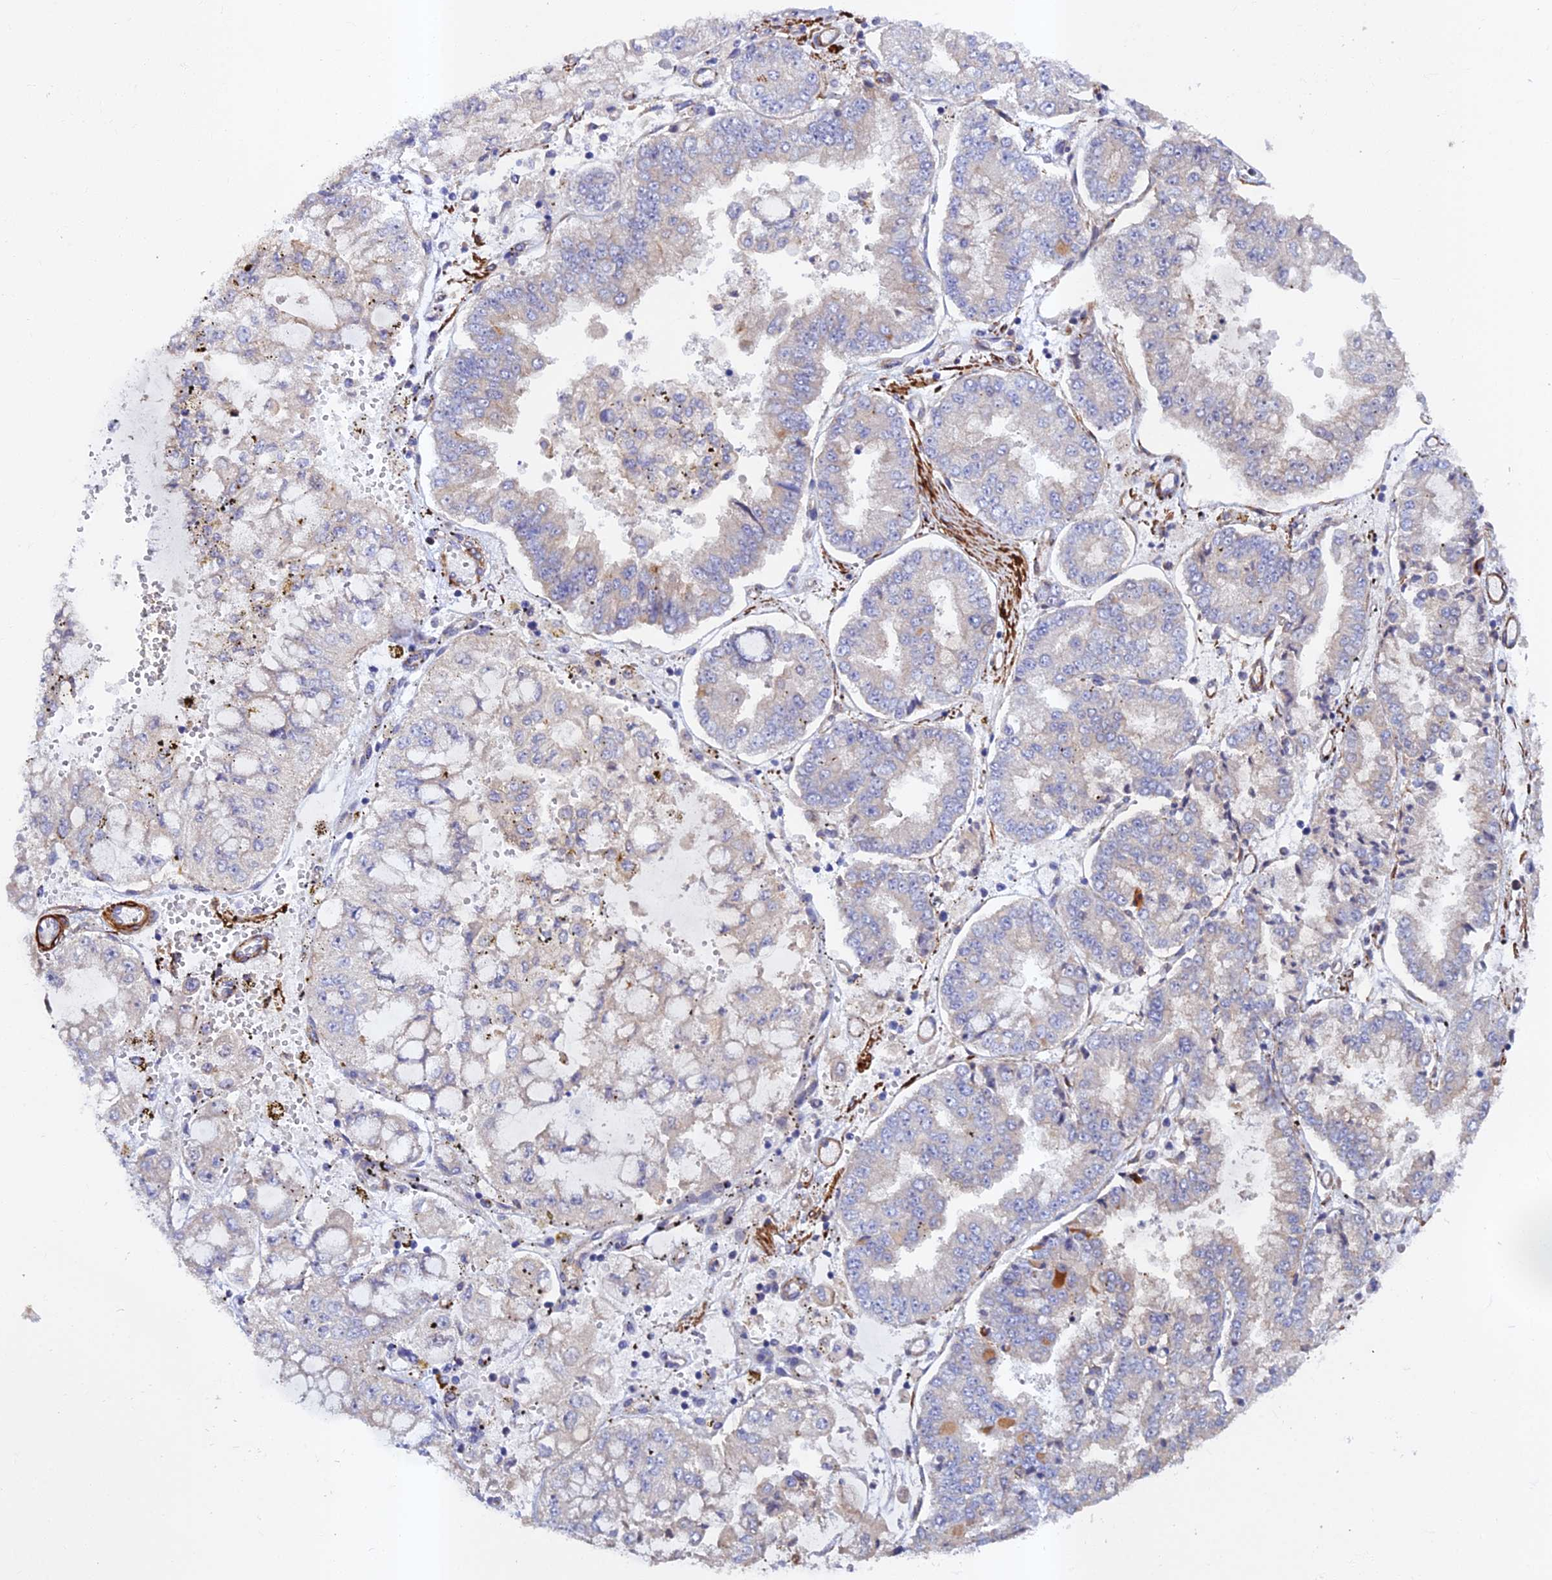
{"staining": {"intensity": "negative", "quantity": "none", "location": "none"}, "tissue": "stomach cancer", "cell_type": "Tumor cells", "image_type": "cancer", "snomed": [{"axis": "morphology", "description": "Adenocarcinoma, NOS"}, {"axis": "topography", "description": "Stomach"}], "caption": "The immunohistochemistry histopathology image has no significant positivity in tumor cells of stomach cancer (adenocarcinoma) tissue. Brightfield microscopy of immunohistochemistry (IHC) stained with DAB (3,3'-diaminobenzidine) (brown) and hematoxylin (blue), captured at high magnification.", "gene": "RALGAPA2", "patient": {"sex": "male", "age": 76}}